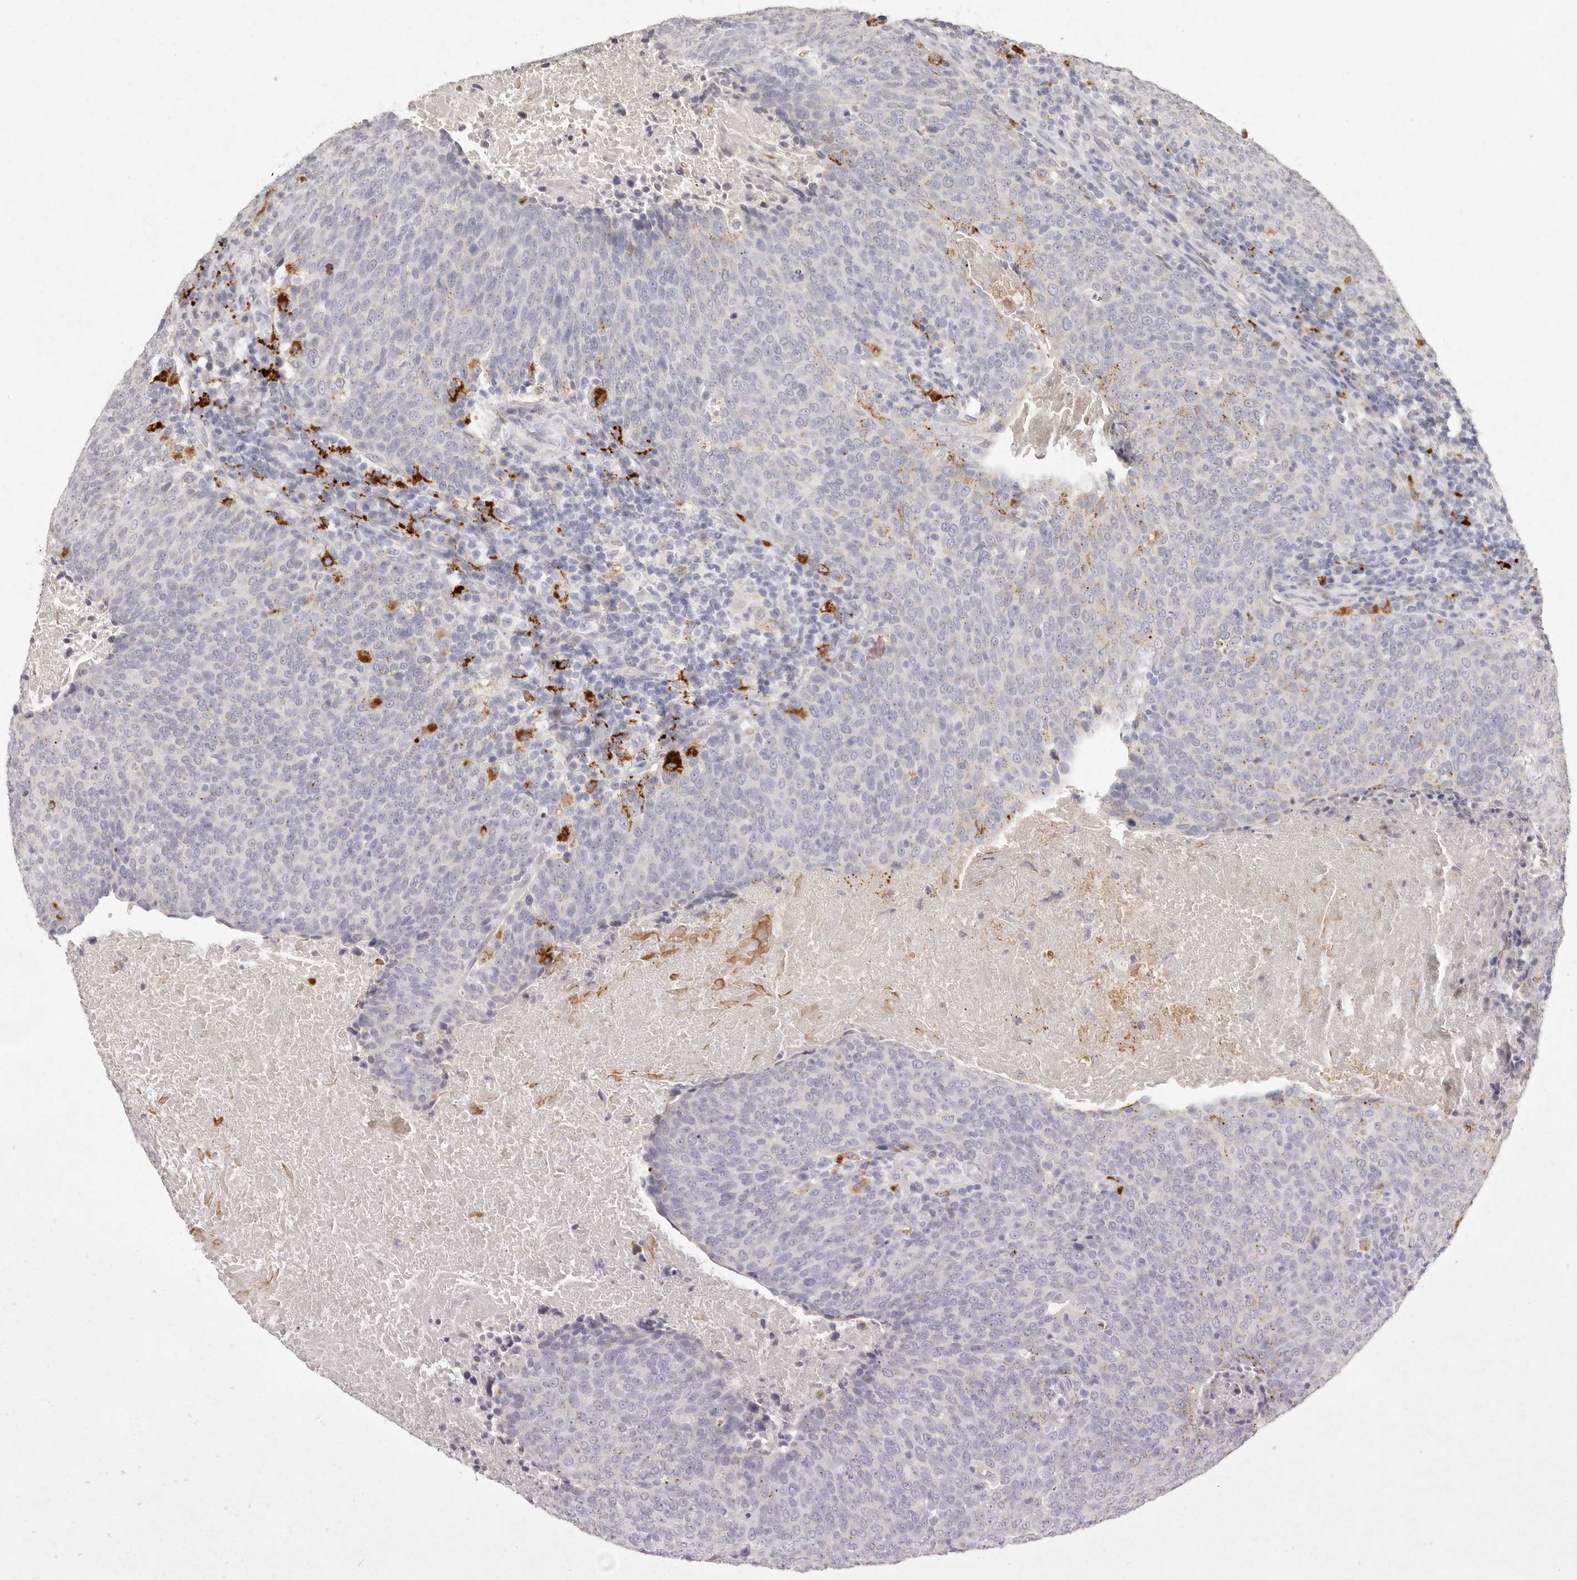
{"staining": {"intensity": "weak", "quantity": "<25%", "location": "cytoplasmic/membranous"}, "tissue": "head and neck cancer", "cell_type": "Tumor cells", "image_type": "cancer", "snomed": [{"axis": "morphology", "description": "Squamous cell carcinoma, NOS"}, {"axis": "morphology", "description": "Squamous cell carcinoma, metastatic, NOS"}, {"axis": "topography", "description": "Lymph node"}, {"axis": "topography", "description": "Head-Neck"}], "caption": "Protein analysis of metastatic squamous cell carcinoma (head and neck) demonstrates no significant positivity in tumor cells.", "gene": "FAM185A", "patient": {"sex": "male", "age": 62}}